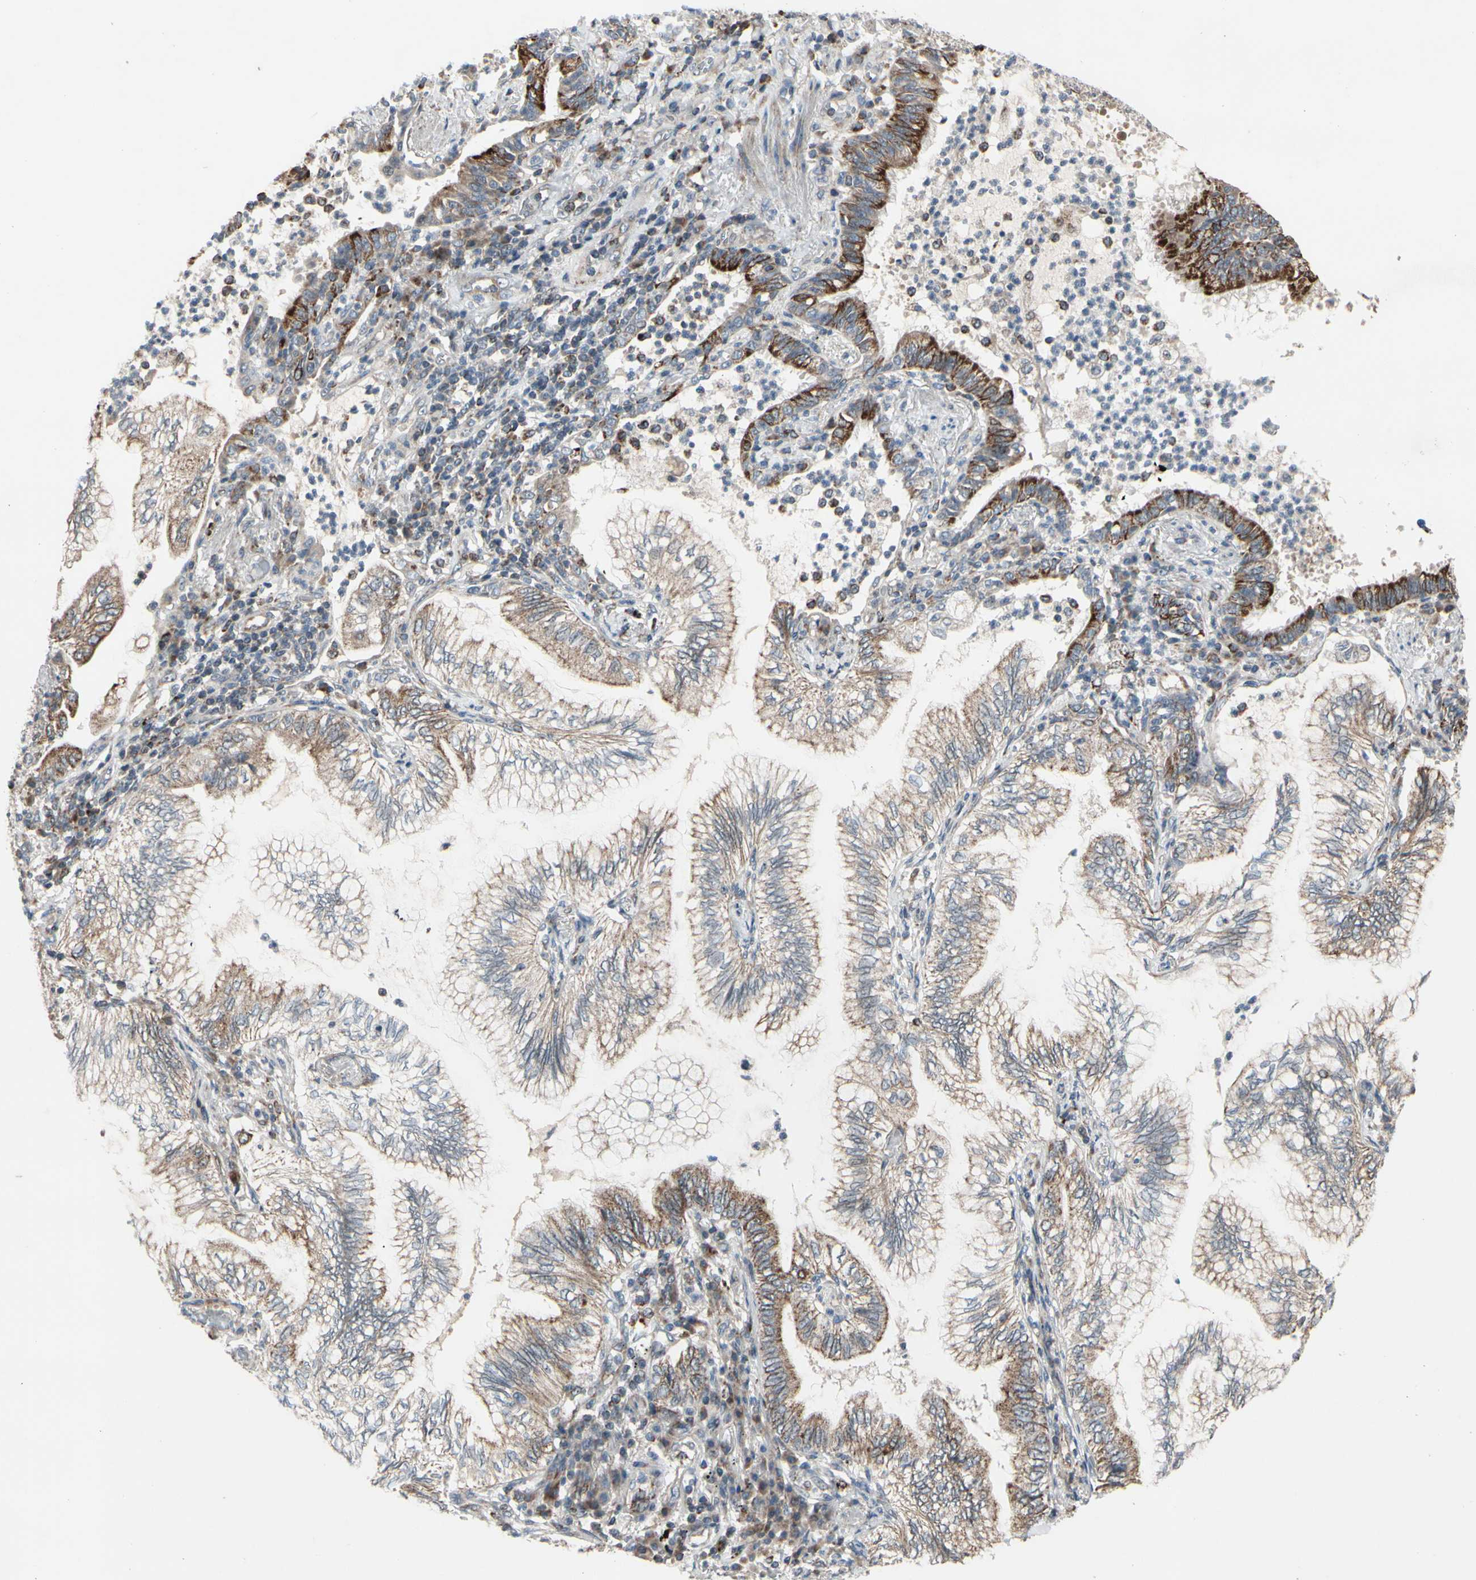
{"staining": {"intensity": "moderate", "quantity": ">75%", "location": "cytoplasmic/membranous"}, "tissue": "lung cancer", "cell_type": "Tumor cells", "image_type": "cancer", "snomed": [{"axis": "morphology", "description": "Normal tissue, NOS"}, {"axis": "morphology", "description": "Adenocarcinoma, NOS"}, {"axis": "topography", "description": "Bronchus"}, {"axis": "topography", "description": "Lung"}], "caption": "There is medium levels of moderate cytoplasmic/membranous expression in tumor cells of adenocarcinoma (lung), as demonstrated by immunohistochemical staining (brown color).", "gene": "CPT1A", "patient": {"sex": "female", "age": 70}}